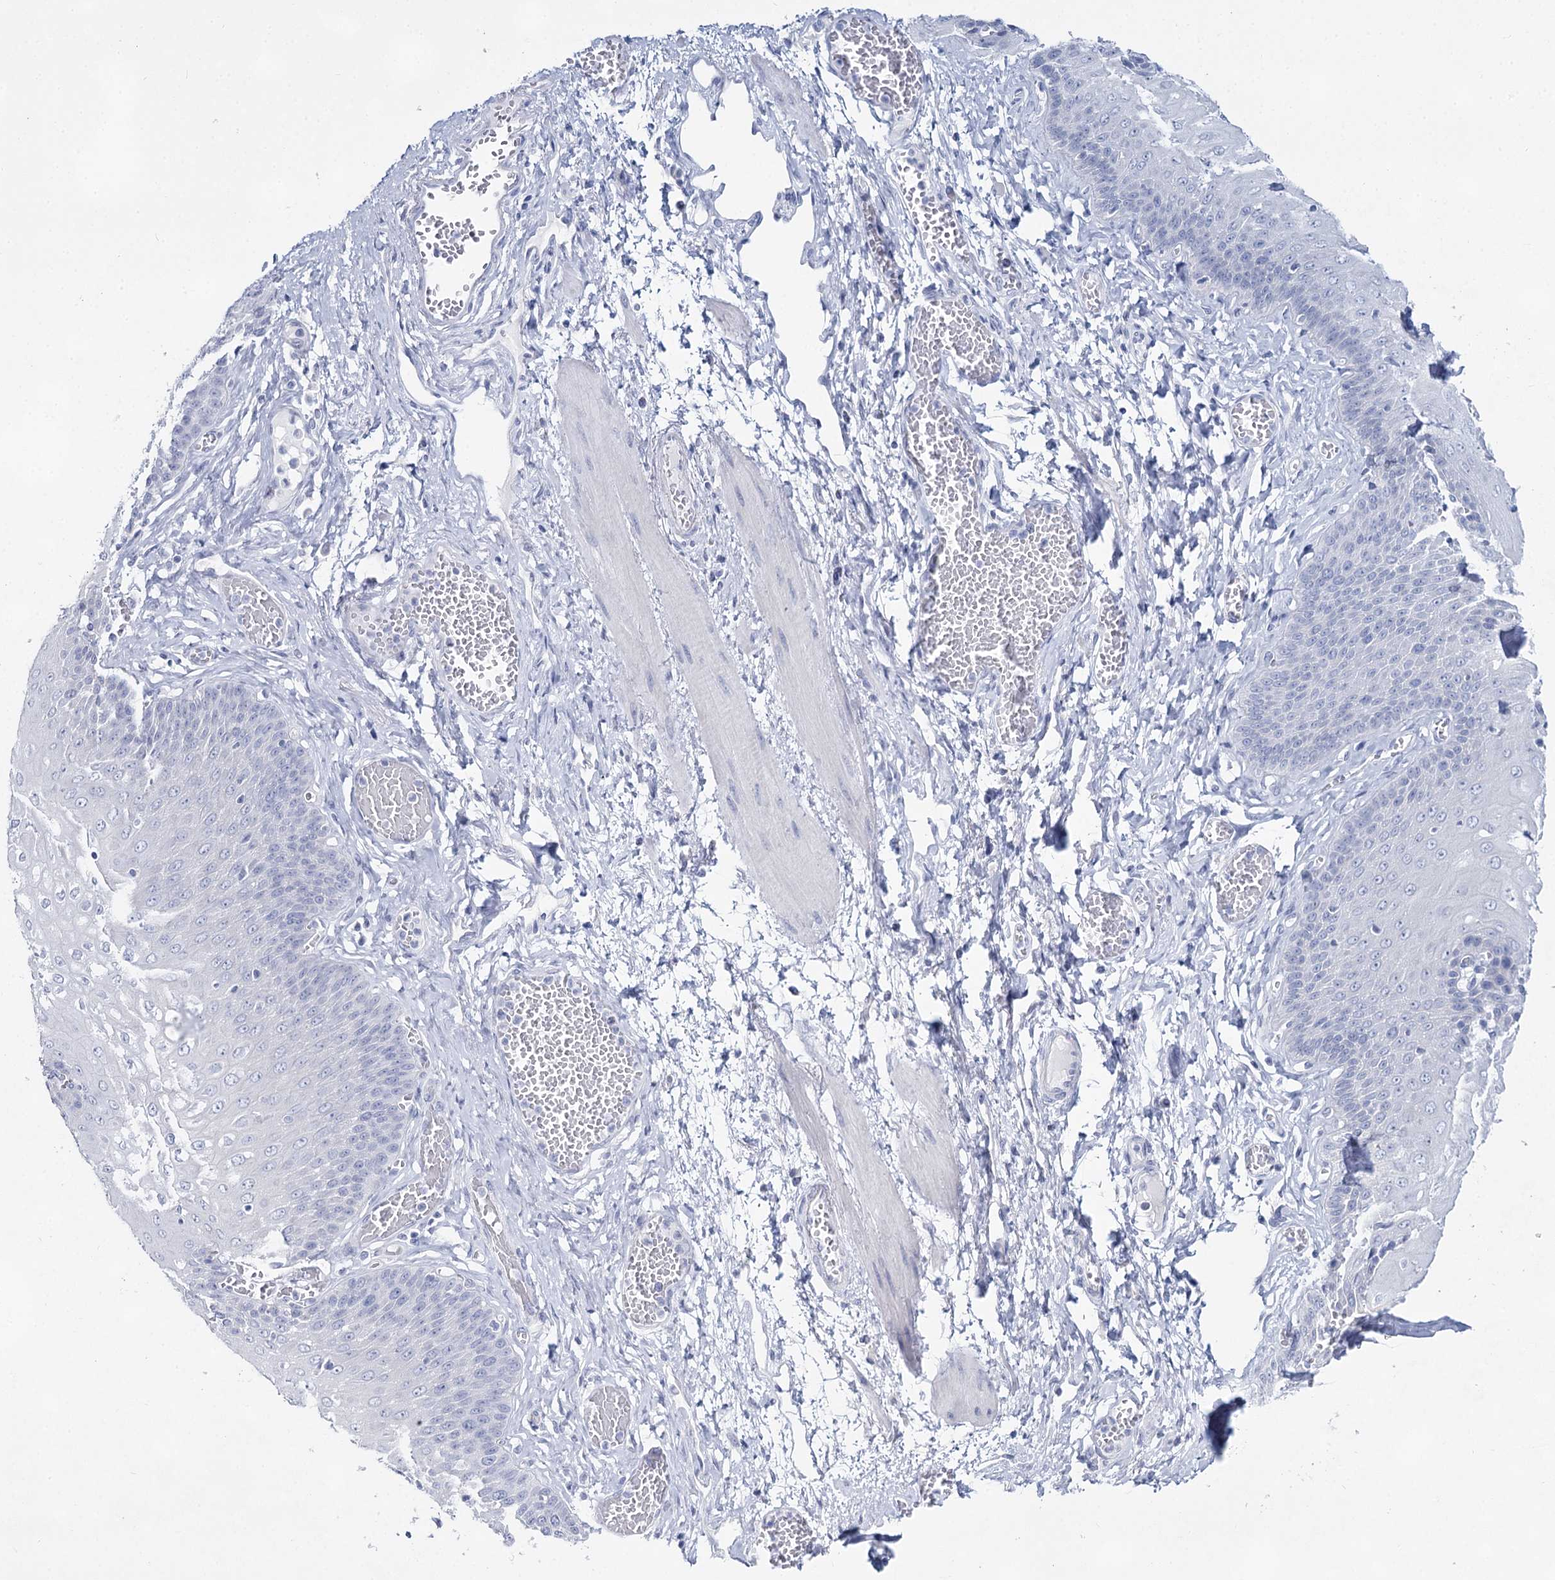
{"staining": {"intensity": "negative", "quantity": "none", "location": "none"}, "tissue": "esophagus", "cell_type": "Squamous epithelial cells", "image_type": "normal", "snomed": [{"axis": "morphology", "description": "Normal tissue, NOS"}, {"axis": "topography", "description": "Esophagus"}], "caption": "Image shows no protein expression in squamous epithelial cells of normal esophagus. The staining is performed using DAB brown chromogen with nuclei counter-stained in using hematoxylin.", "gene": "SLC17A2", "patient": {"sex": "male", "age": 60}}